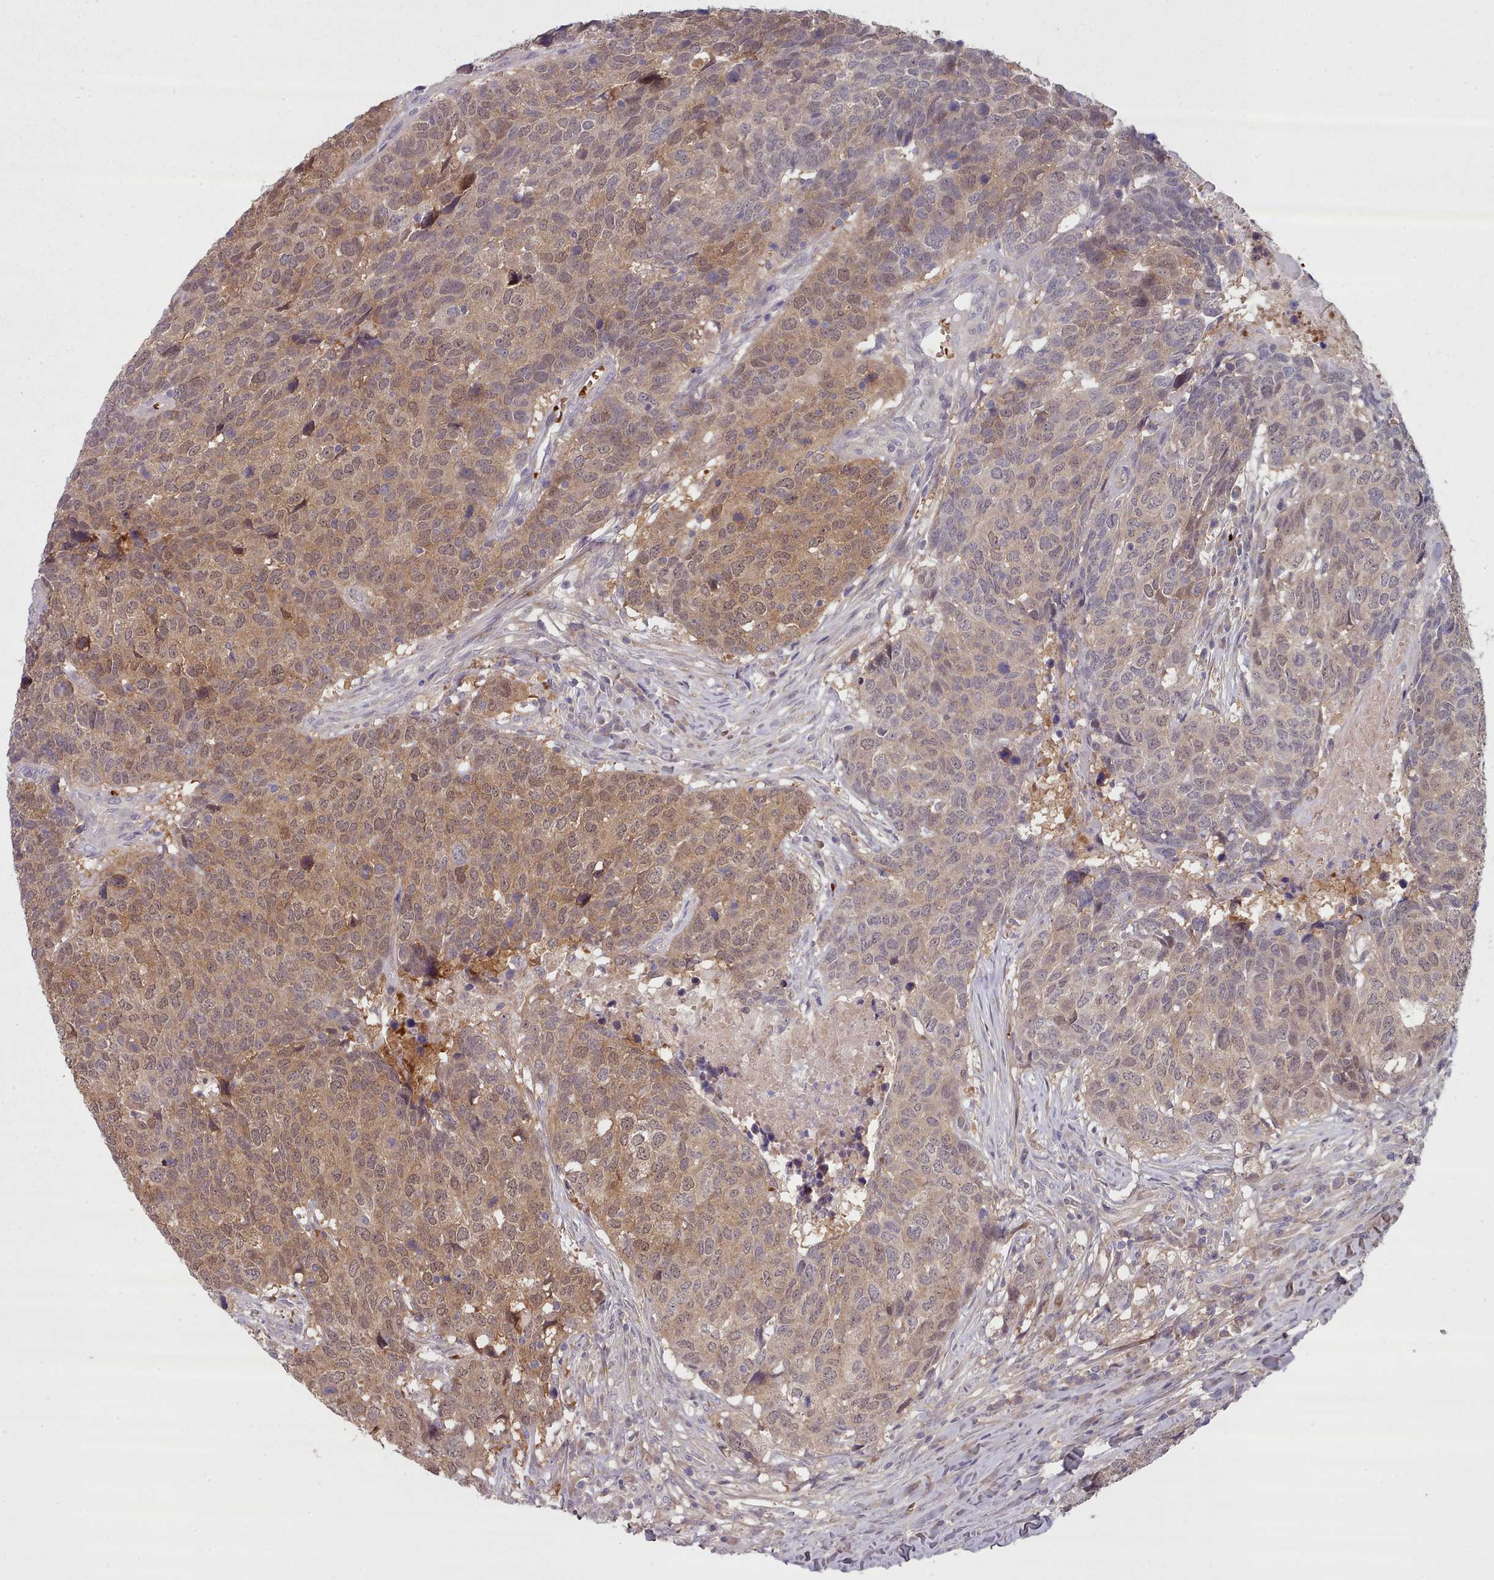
{"staining": {"intensity": "moderate", "quantity": ">75%", "location": "cytoplasmic/membranous,nuclear"}, "tissue": "head and neck cancer", "cell_type": "Tumor cells", "image_type": "cancer", "snomed": [{"axis": "morphology", "description": "Normal tissue, NOS"}, {"axis": "morphology", "description": "Squamous cell carcinoma, NOS"}, {"axis": "topography", "description": "Skeletal muscle"}, {"axis": "topography", "description": "Vascular tissue"}, {"axis": "topography", "description": "Peripheral nerve tissue"}, {"axis": "topography", "description": "Head-Neck"}], "caption": "Protein staining of head and neck cancer (squamous cell carcinoma) tissue reveals moderate cytoplasmic/membranous and nuclear positivity in approximately >75% of tumor cells.", "gene": "CLNS1A", "patient": {"sex": "male", "age": 66}}